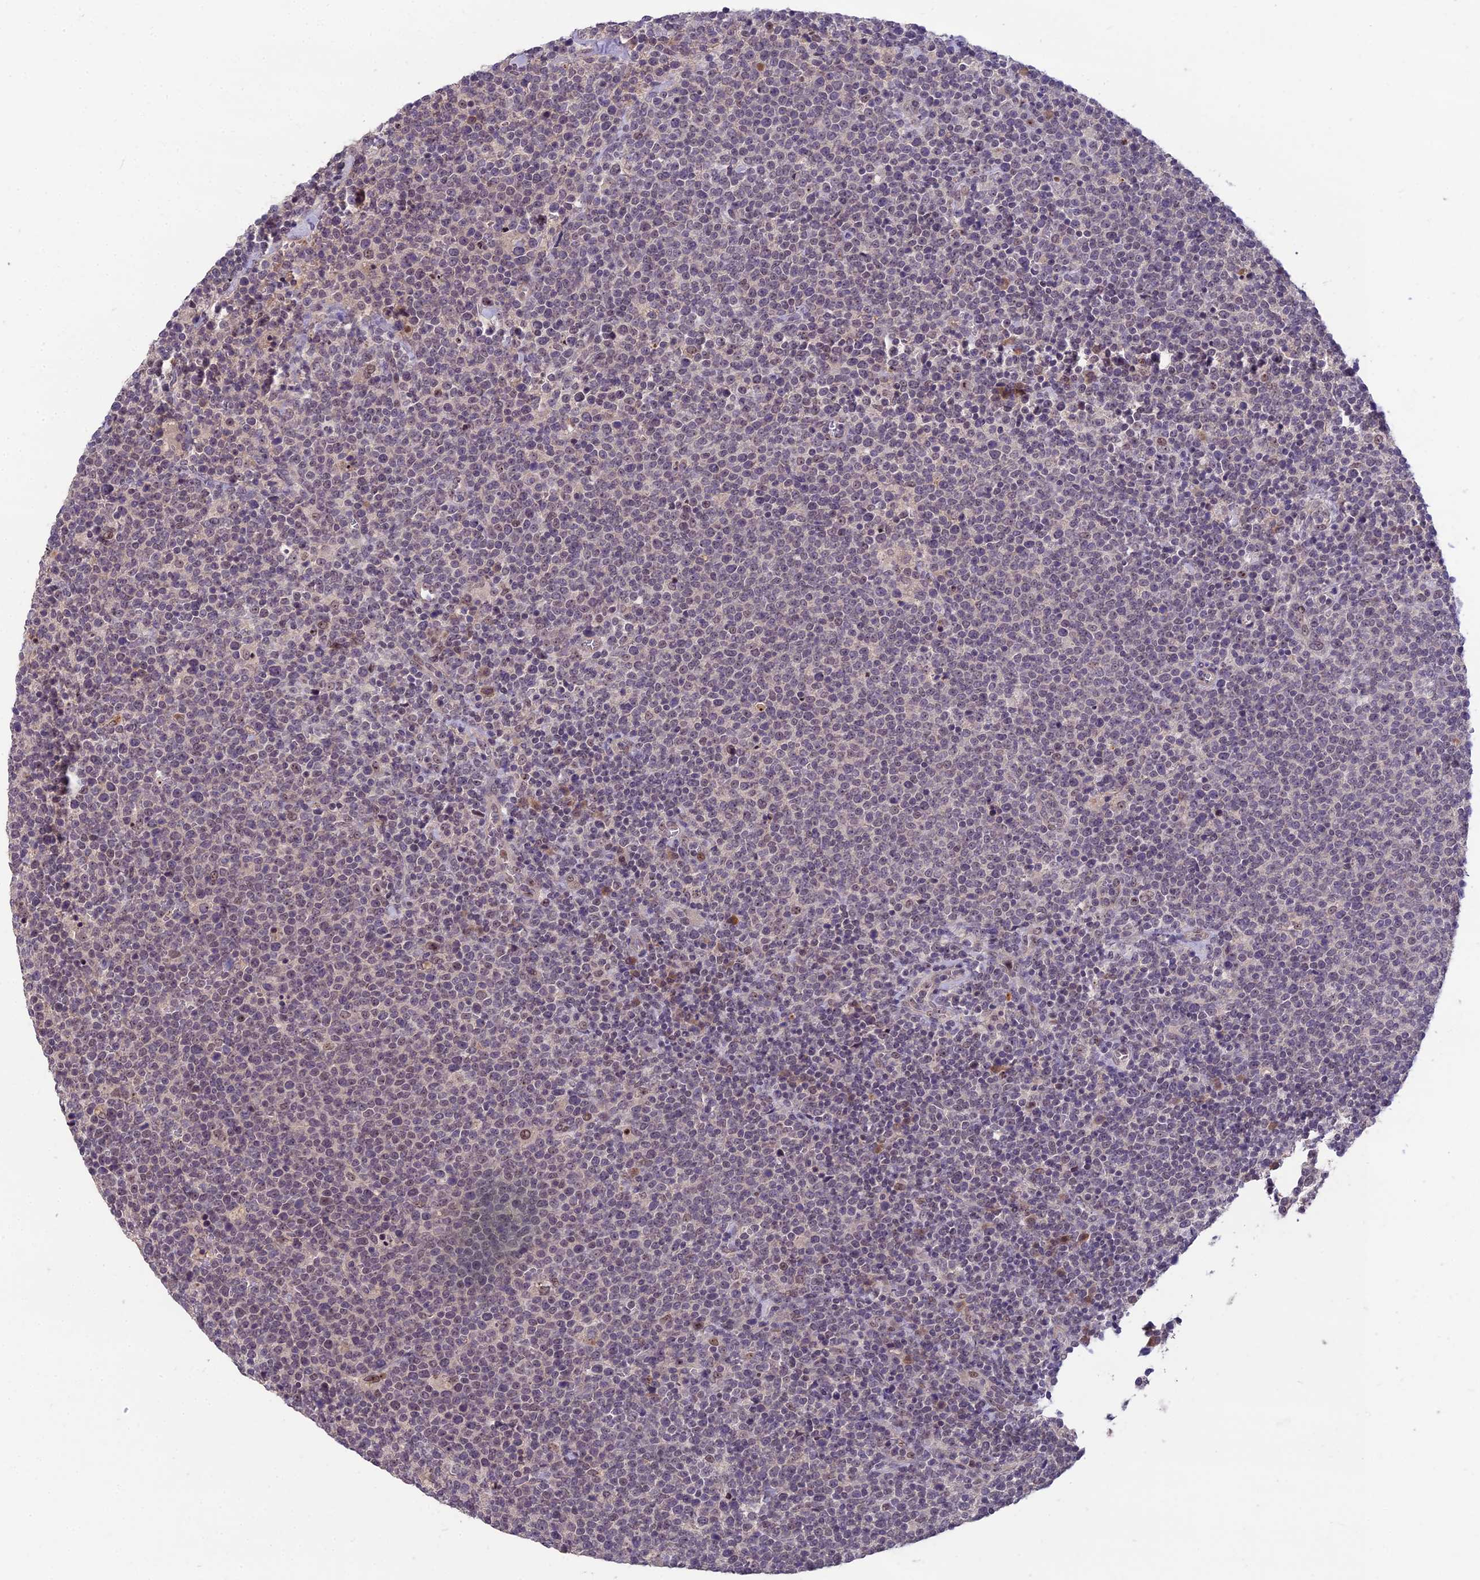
{"staining": {"intensity": "weak", "quantity": "<25%", "location": "nuclear"}, "tissue": "lymphoma", "cell_type": "Tumor cells", "image_type": "cancer", "snomed": [{"axis": "morphology", "description": "Malignant lymphoma, non-Hodgkin's type, High grade"}, {"axis": "topography", "description": "Lymph node"}], "caption": "A micrograph of human lymphoma is negative for staining in tumor cells. The staining is performed using DAB (3,3'-diaminobenzidine) brown chromogen with nuclei counter-stained in using hematoxylin.", "gene": "ZNF333", "patient": {"sex": "male", "age": 61}}